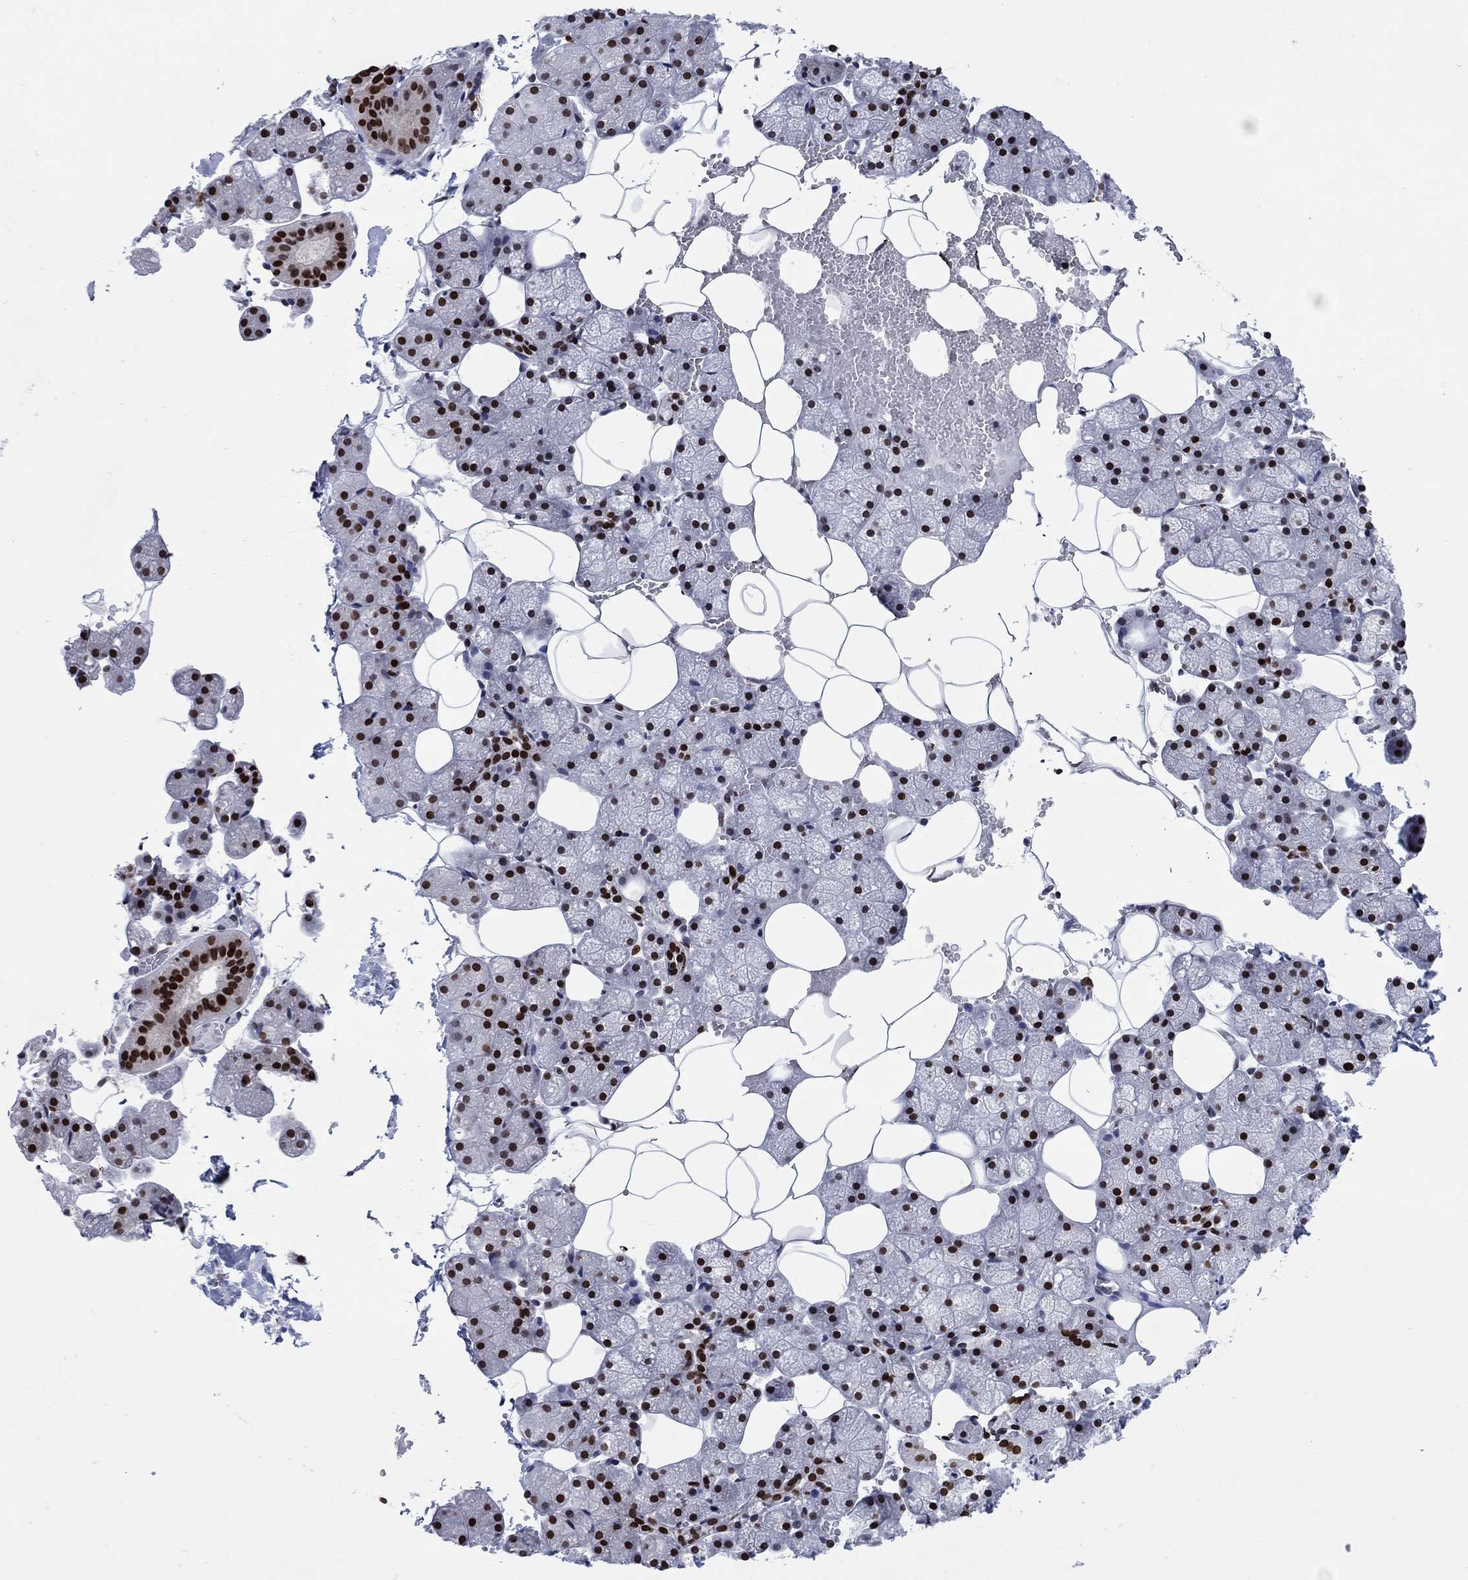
{"staining": {"intensity": "strong", "quantity": "25%-75%", "location": "nuclear"}, "tissue": "salivary gland", "cell_type": "Glandular cells", "image_type": "normal", "snomed": [{"axis": "morphology", "description": "Normal tissue, NOS"}, {"axis": "topography", "description": "Salivary gland"}], "caption": "The immunohistochemical stain labels strong nuclear expression in glandular cells of unremarkable salivary gland.", "gene": "HMGA1", "patient": {"sex": "male", "age": 38}}